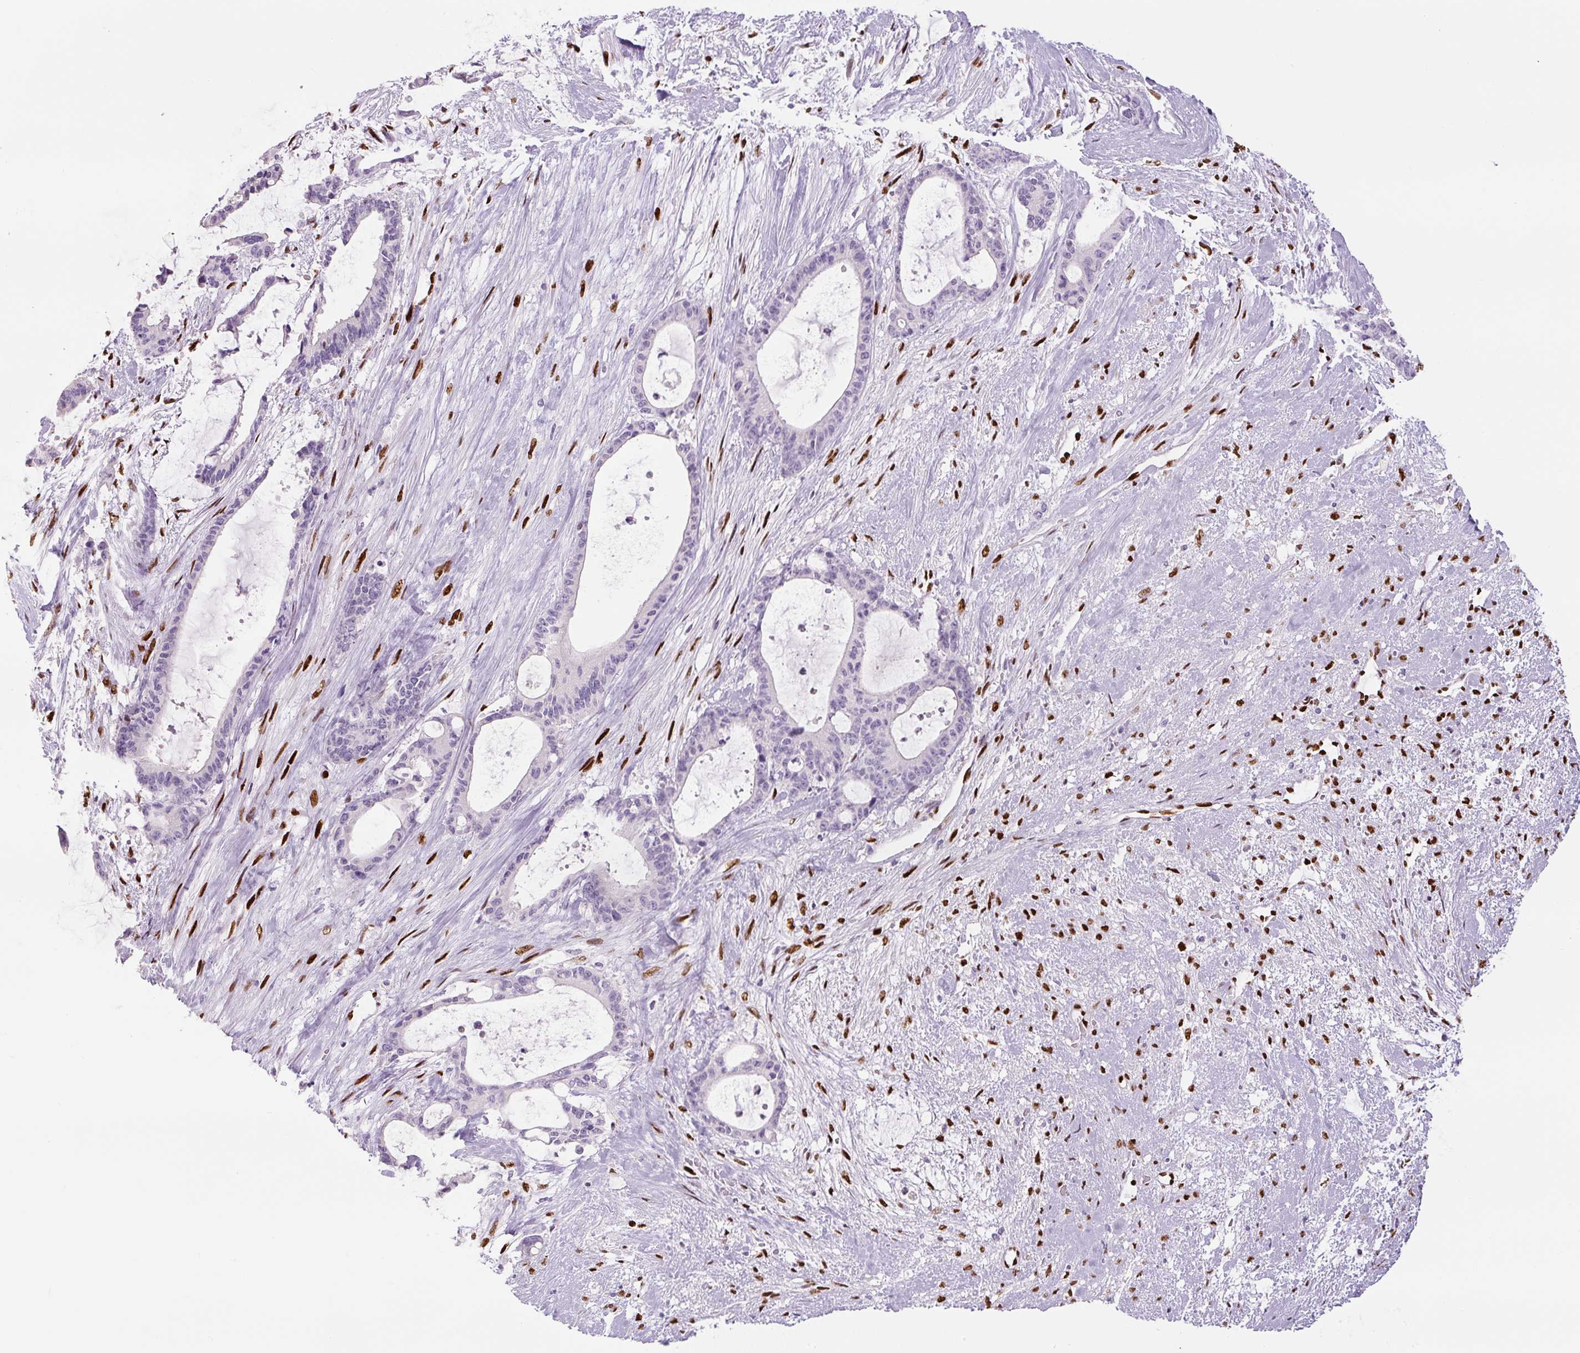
{"staining": {"intensity": "negative", "quantity": "none", "location": "none"}, "tissue": "liver cancer", "cell_type": "Tumor cells", "image_type": "cancer", "snomed": [{"axis": "morphology", "description": "Normal tissue, NOS"}, {"axis": "morphology", "description": "Cholangiocarcinoma"}, {"axis": "topography", "description": "Liver"}, {"axis": "topography", "description": "Peripheral nerve tissue"}], "caption": "Liver cancer stained for a protein using IHC shows no expression tumor cells.", "gene": "ZEB1", "patient": {"sex": "female", "age": 73}}